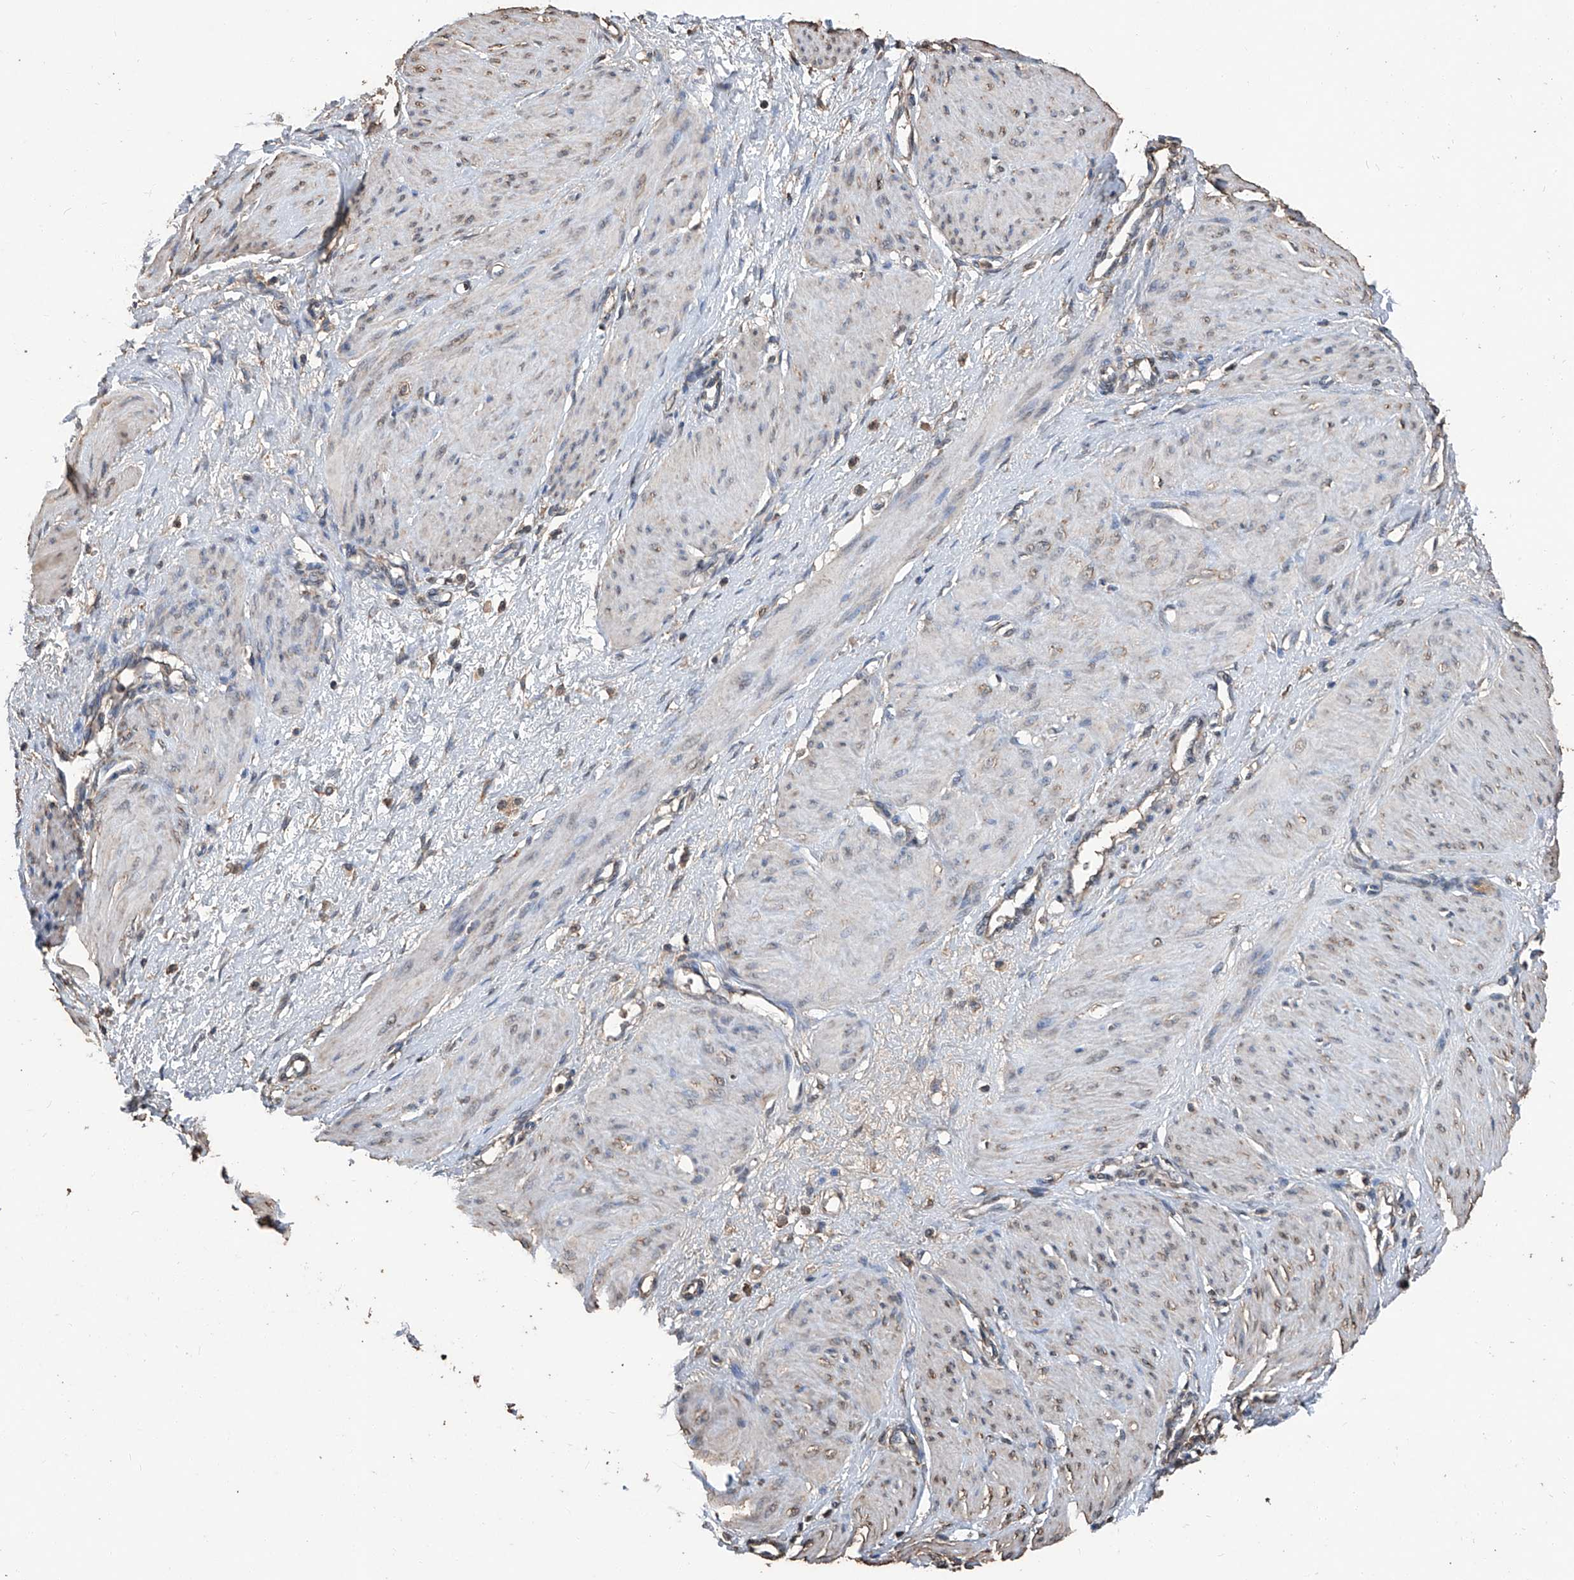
{"staining": {"intensity": "weak", "quantity": "25%-75%", "location": "cytoplasmic/membranous,nuclear"}, "tissue": "smooth muscle", "cell_type": "Smooth muscle cells", "image_type": "normal", "snomed": [{"axis": "morphology", "description": "Normal tissue, NOS"}, {"axis": "topography", "description": "Endometrium"}], "caption": "This histopathology image reveals immunohistochemistry staining of unremarkable human smooth muscle, with low weak cytoplasmic/membranous,nuclear expression in approximately 25%-75% of smooth muscle cells.", "gene": "STARD7", "patient": {"sex": "female", "age": 33}}